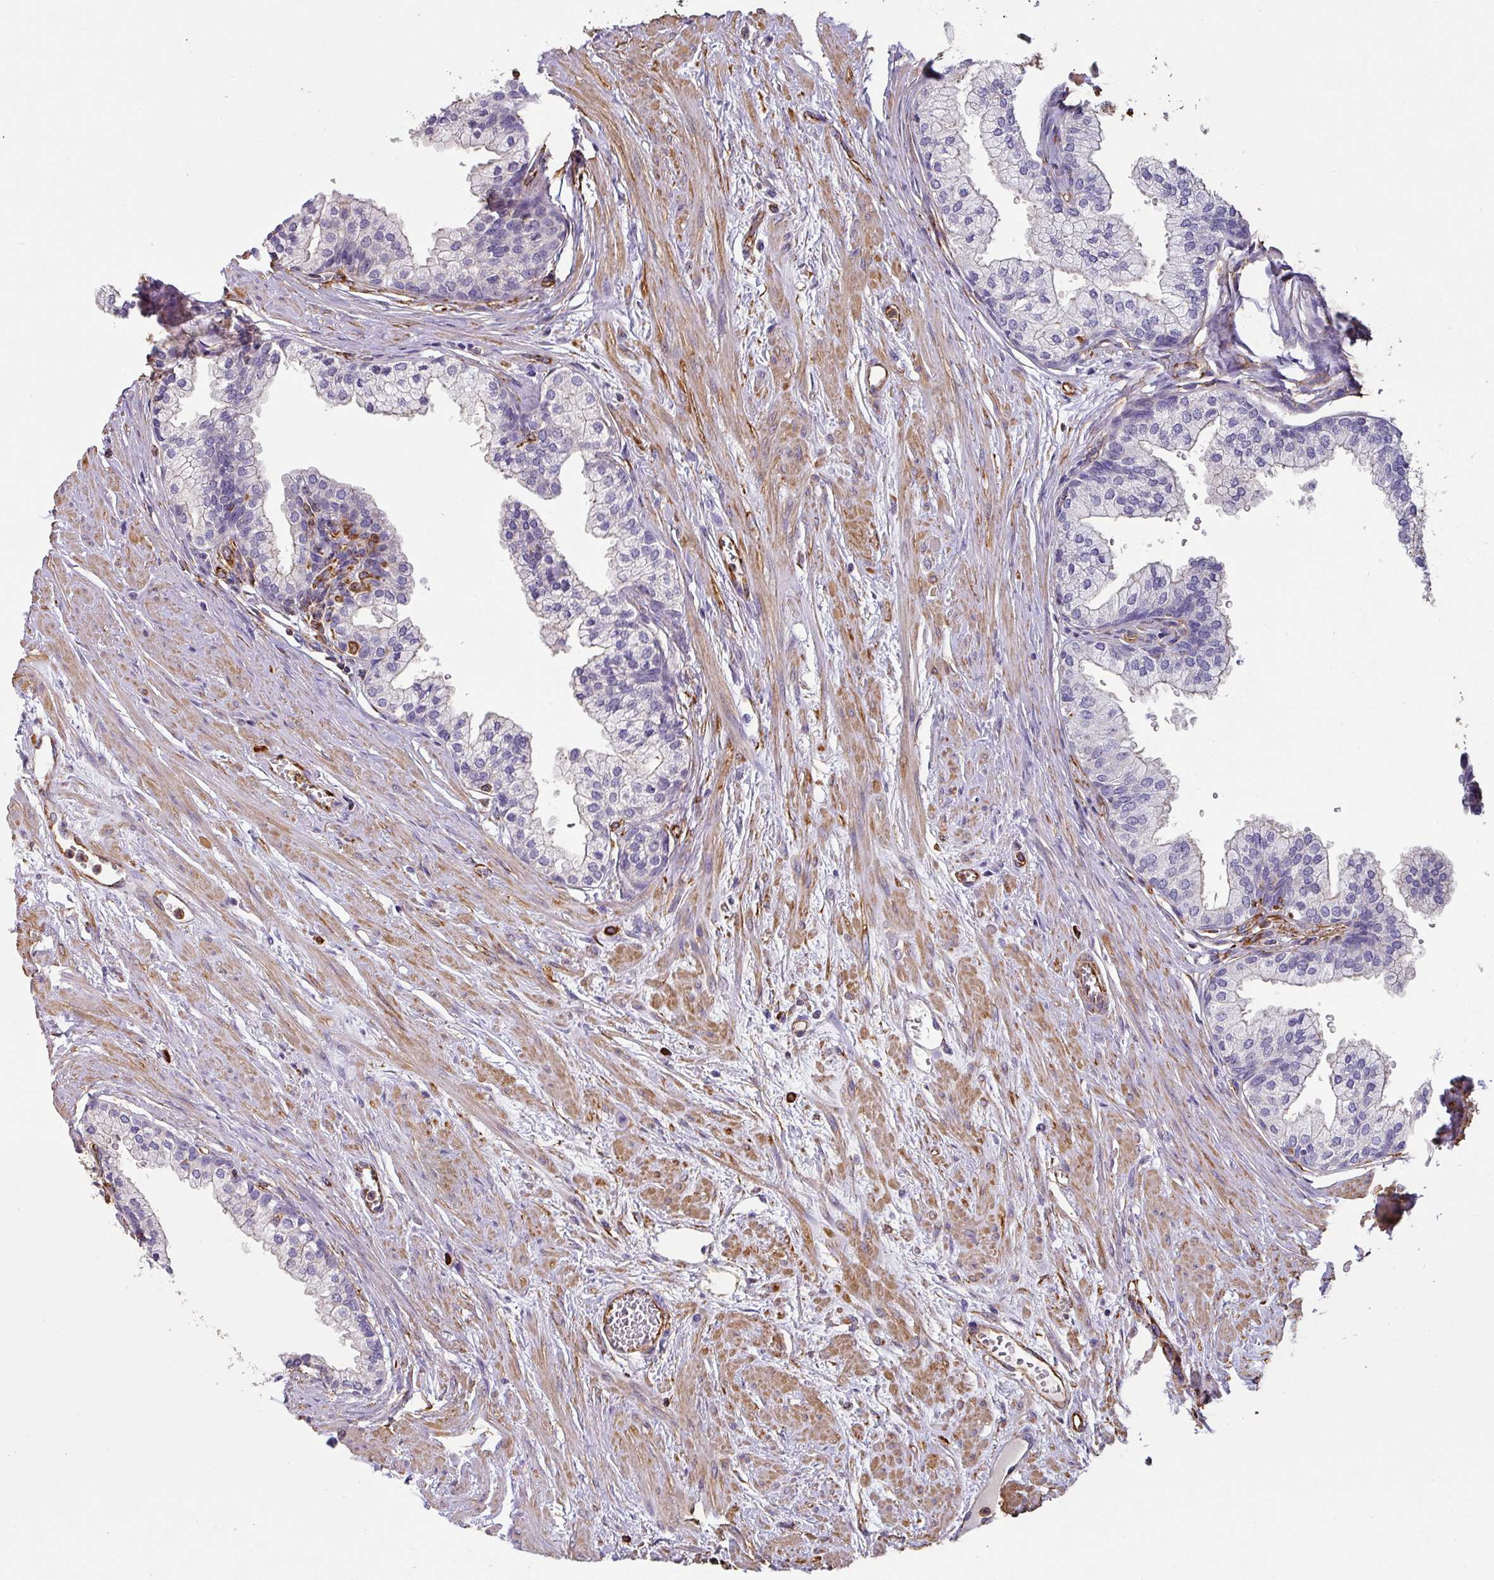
{"staining": {"intensity": "negative", "quantity": "none", "location": "none"}, "tissue": "prostate", "cell_type": "Glandular cells", "image_type": "normal", "snomed": [{"axis": "morphology", "description": "Normal tissue, NOS"}, {"axis": "topography", "description": "Prostate"}], "caption": "There is no significant expression in glandular cells of prostate. The staining was performed using DAB to visualize the protein expression in brown, while the nuclei were stained in blue with hematoxylin (Magnification: 20x).", "gene": "ZNF280C", "patient": {"sex": "male", "age": 60}}